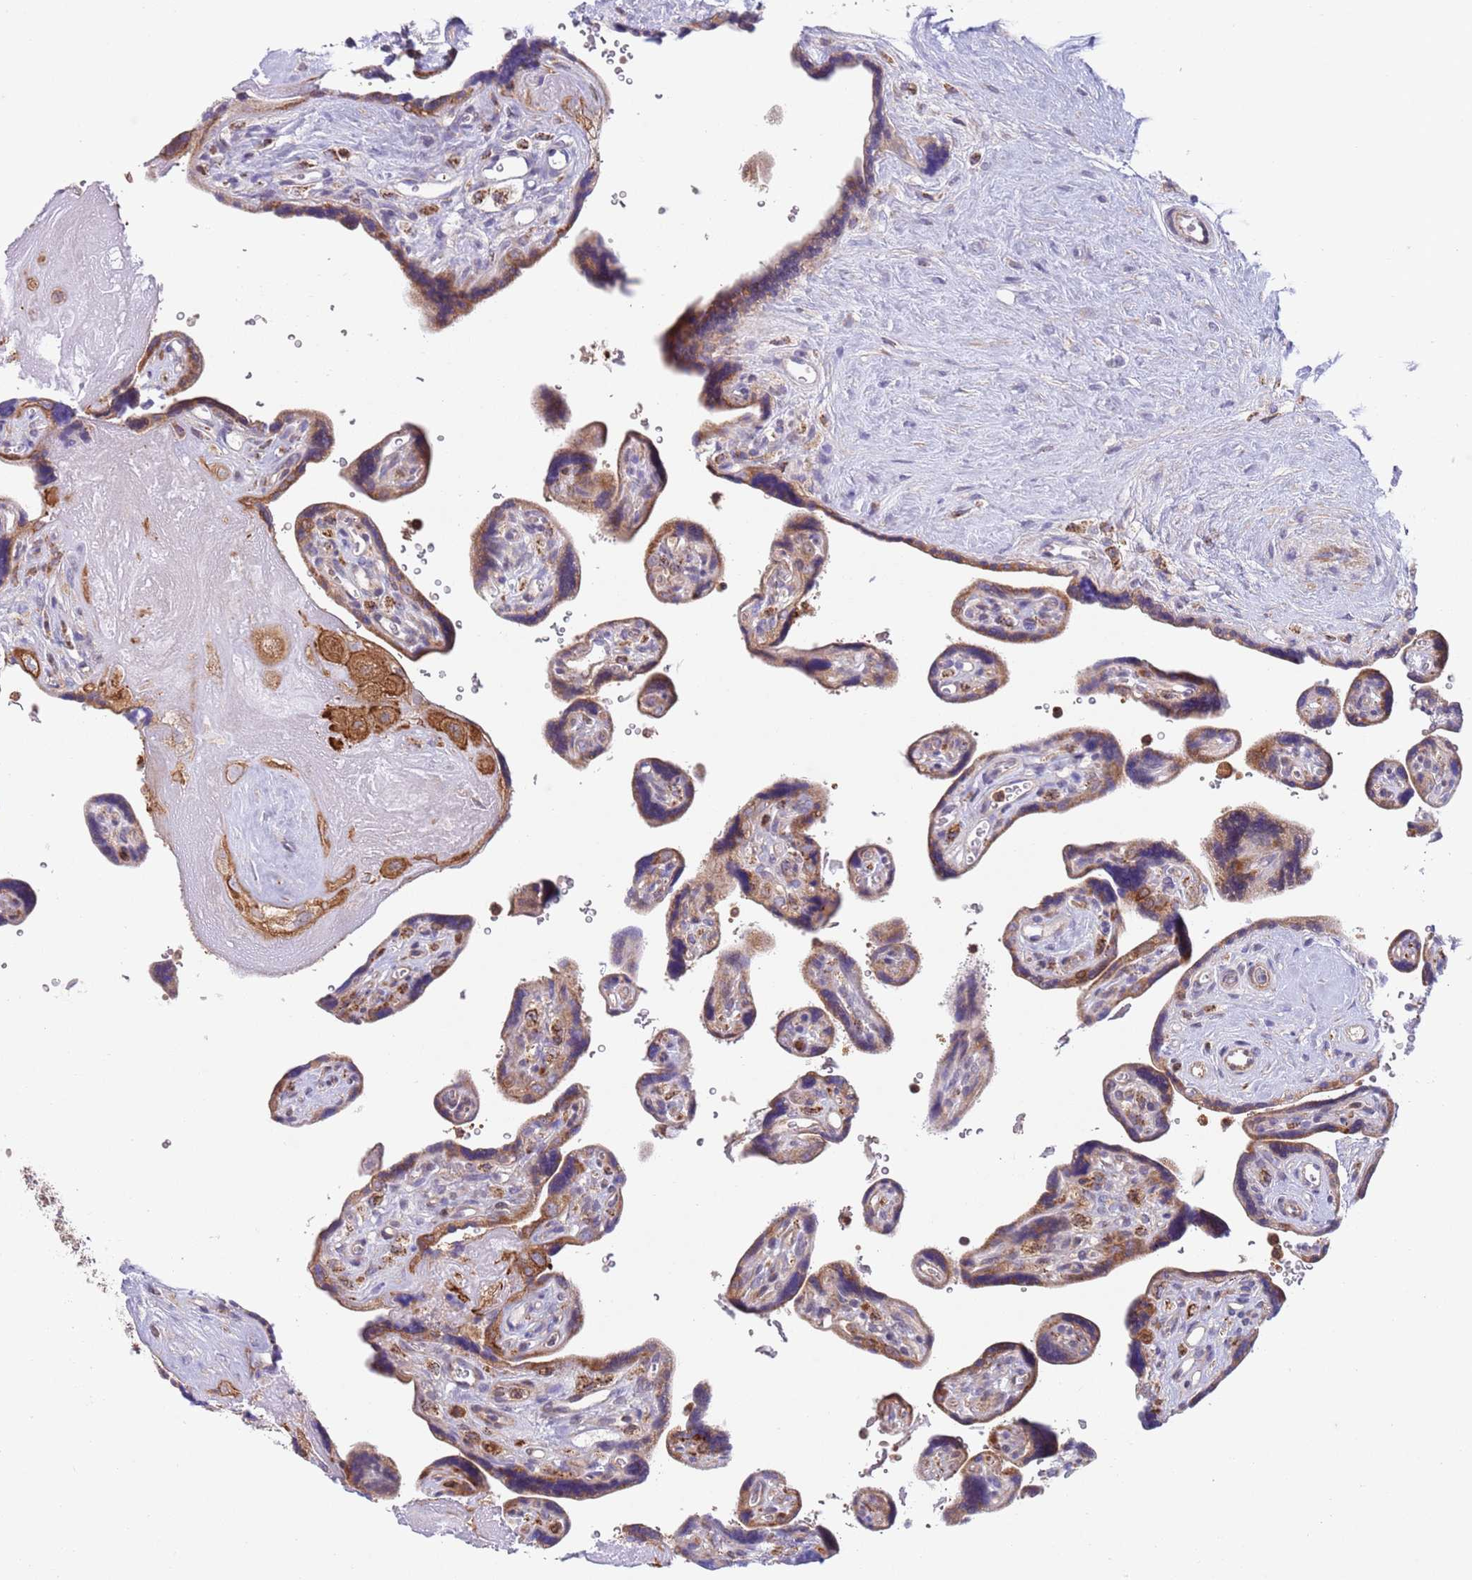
{"staining": {"intensity": "strong", "quantity": ">75%", "location": "cytoplasmic/membranous"}, "tissue": "placenta", "cell_type": "Decidual cells", "image_type": "normal", "snomed": [{"axis": "morphology", "description": "Normal tissue, NOS"}, {"axis": "topography", "description": "Placenta"}], "caption": "Immunohistochemistry (IHC) (DAB) staining of benign placenta displays strong cytoplasmic/membranous protein expression in about >75% of decidual cells. The staining was performed using DAB (3,3'-diaminobenzidine) to visualize the protein expression in brown, while the nuclei were stained in blue with hematoxylin (Magnification: 20x).", "gene": "ZMYM5", "patient": {"sex": "female", "age": 39}}